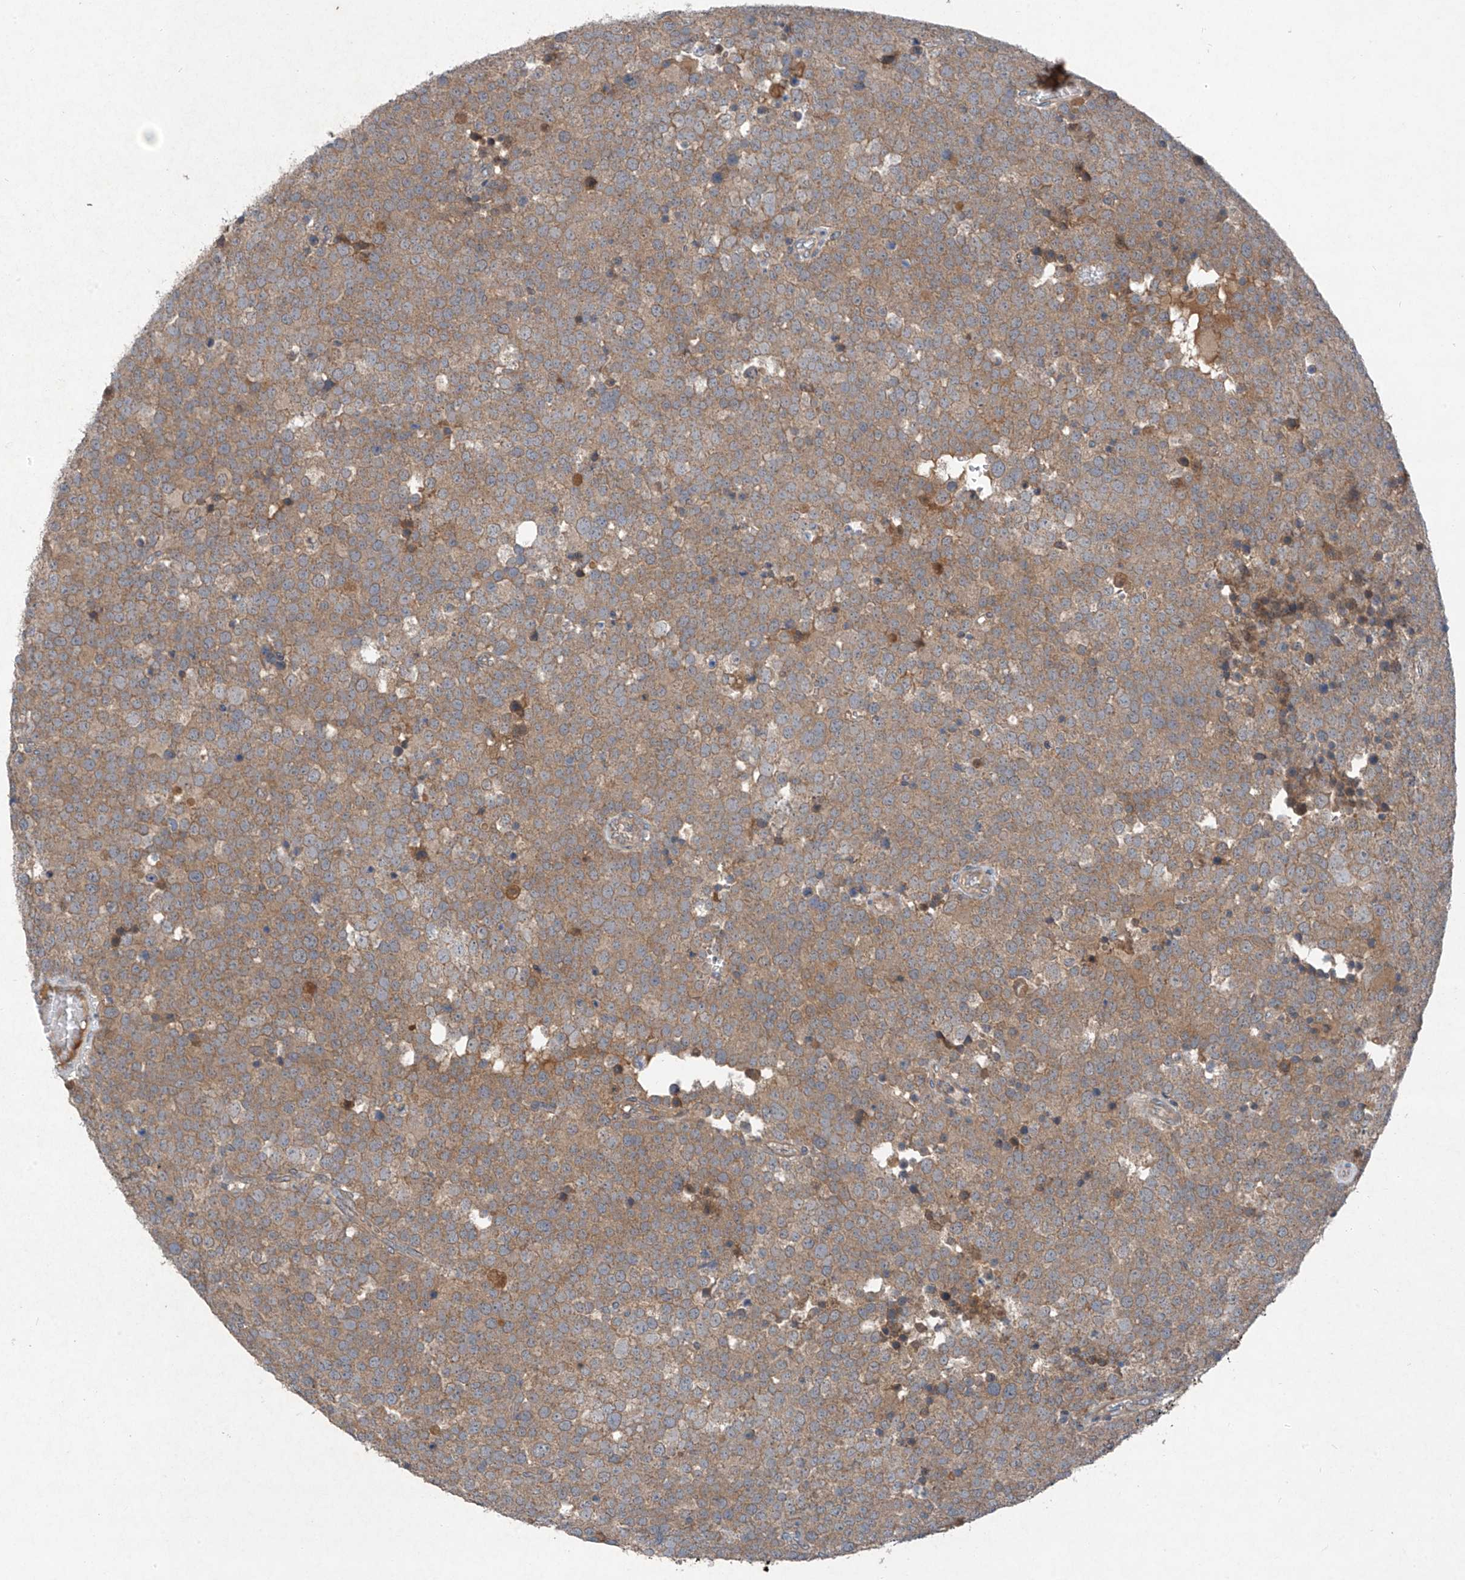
{"staining": {"intensity": "weak", "quantity": ">75%", "location": "cytoplasmic/membranous"}, "tissue": "testis cancer", "cell_type": "Tumor cells", "image_type": "cancer", "snomed": [{"axis": "morphology", "description": "Seminoma, NOS"}, {"axis": "topography", "description": "Testis"}], "caption": "Weak cytoplasmic/membranous protein staining is seen in about >75% of tumor cells in seminoma (testis). (DAB IHC with brightfield microscopy, high magnification).", "gene": "FOXRED2", "patient": {"sex": "male", "age": 71}}